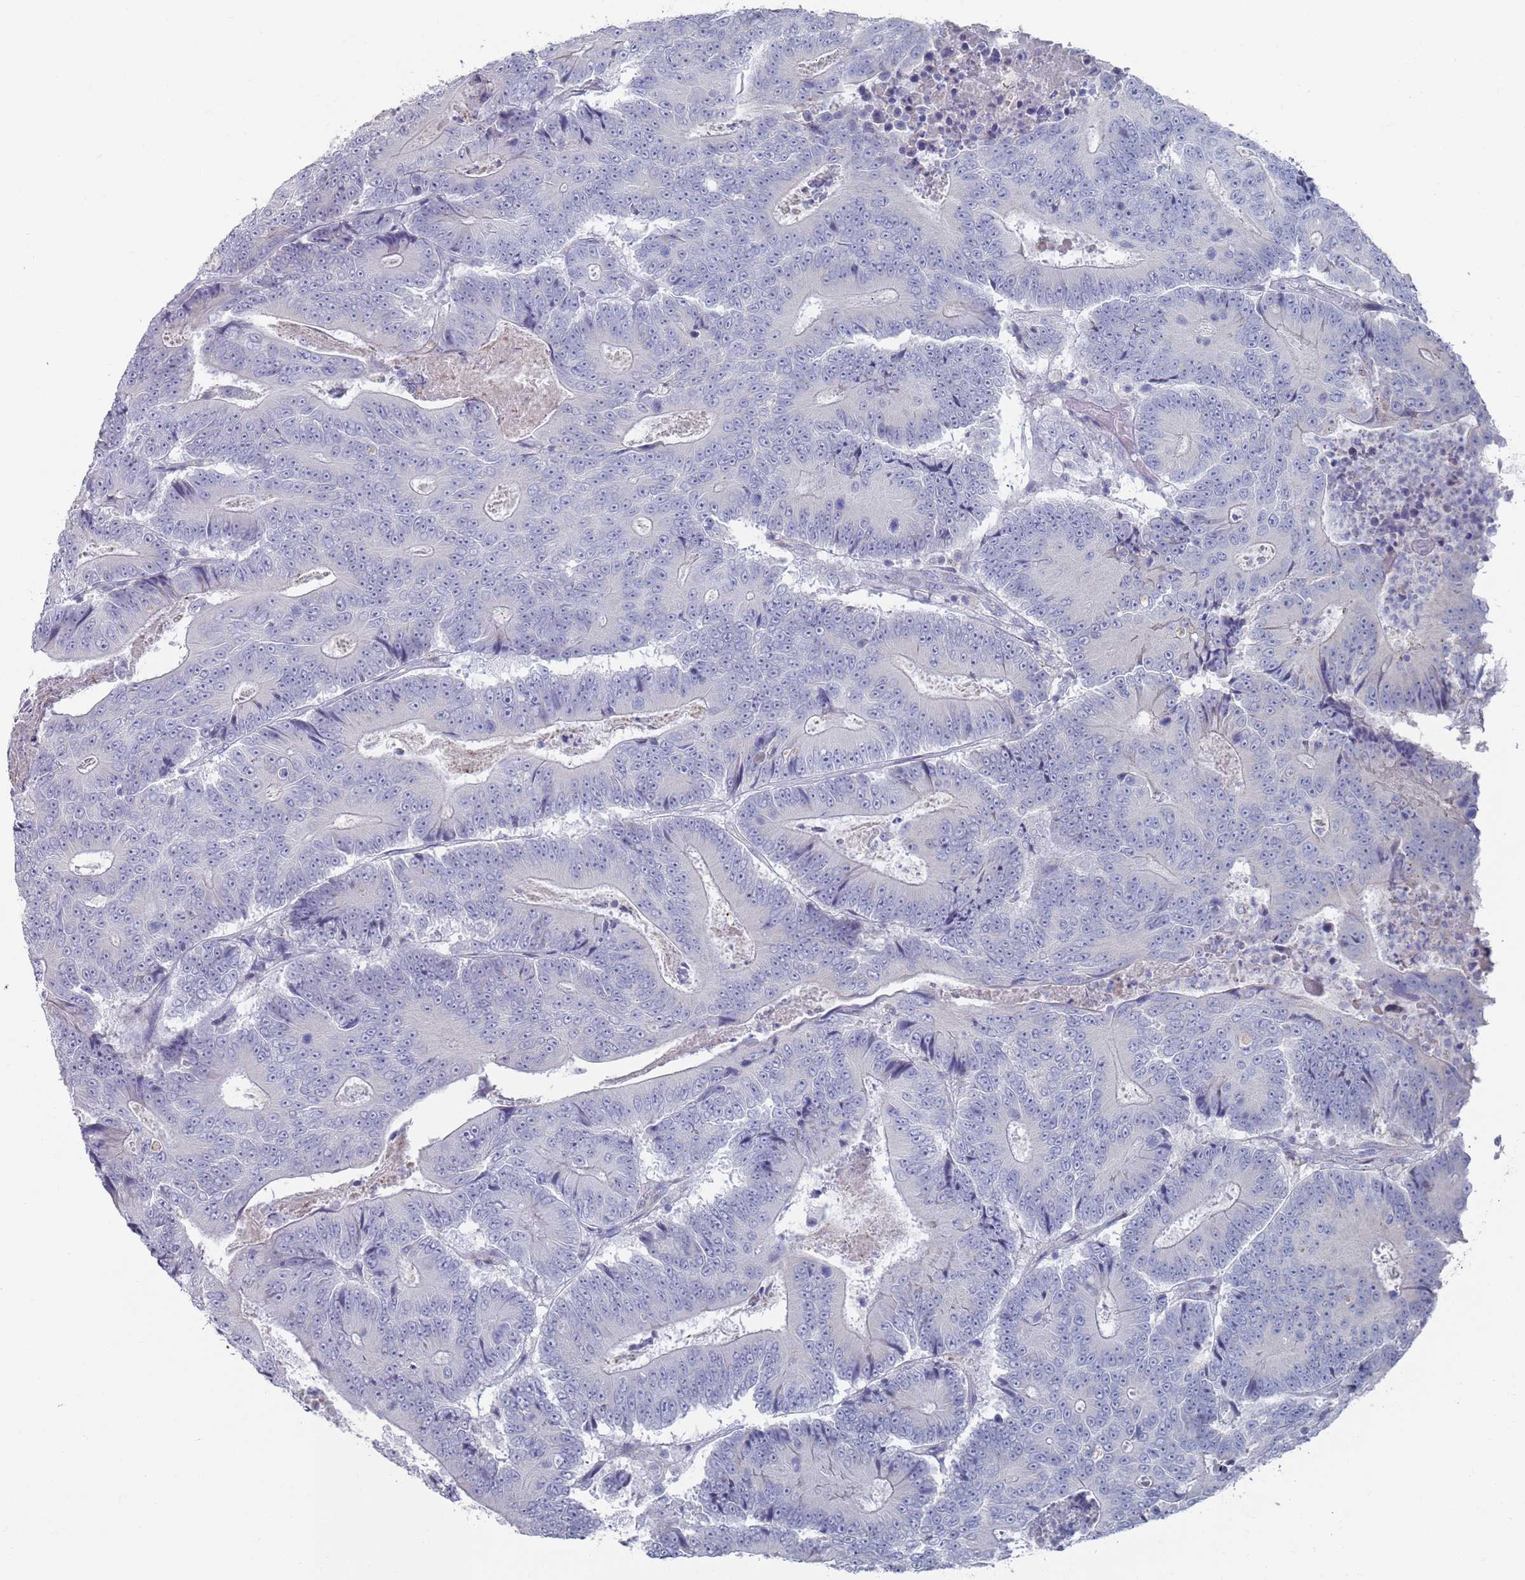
{"staining": {"intensity": "negative", "quantity": "none", "location": "none"}, "tissue": "colorectal cancer", "cell_type": "Tumor cells", "image_type": "cancer", "snomed": [{"axis": "morphology", "description": "Adenocarcinoma, NOS"}, {"axis": "topography", "description": "Colon"}], "caption": "Immunohistochemistry (IHC) of colorectal adenocarcinoma shows no staining in tumor cells.", "gene": "MAT1A", "patient": {"sex": "male", "age": 83}}